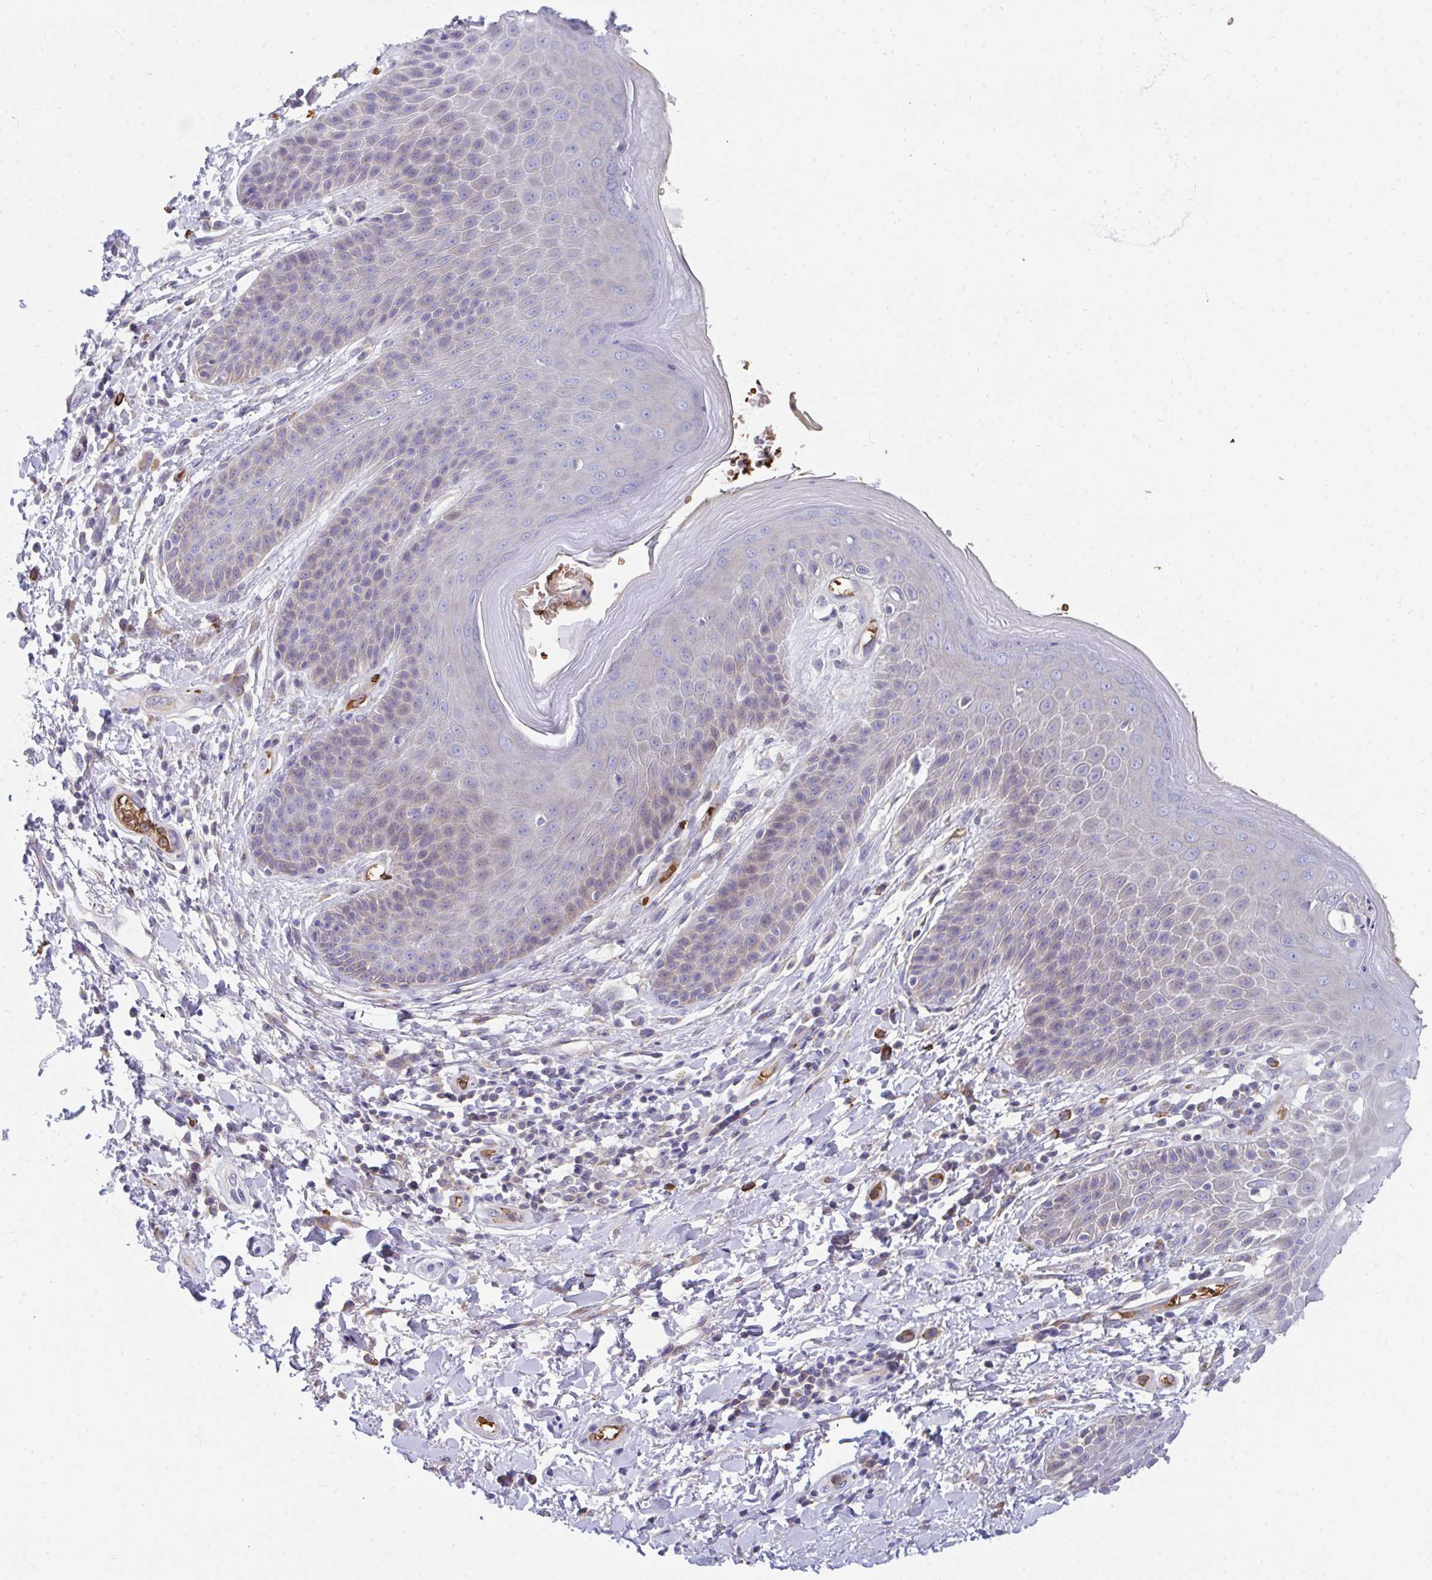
{"staining": {"intensity": "weak", "quantity": "<25%", "location": "cytoplasmic/membranous"}, "tissue": "skin", "cell_type": "Epidermal cells", "image_type": "normal", "snomed": [{"axis": "morphology", "description": "Normal tissue, NOS"}, {"axis": "topography", "description": "Anal"}, {"axis": "topography", "description": "Peripheral nerve tissue"}], "caption": "Immunohistochemistry photomicrograph of benign skin: human skin stained with DAB exhibits no significant protein positivity in epidermal cells.", "gene": "MROH2B", "patient": {"sex": "male", "age": 51}}